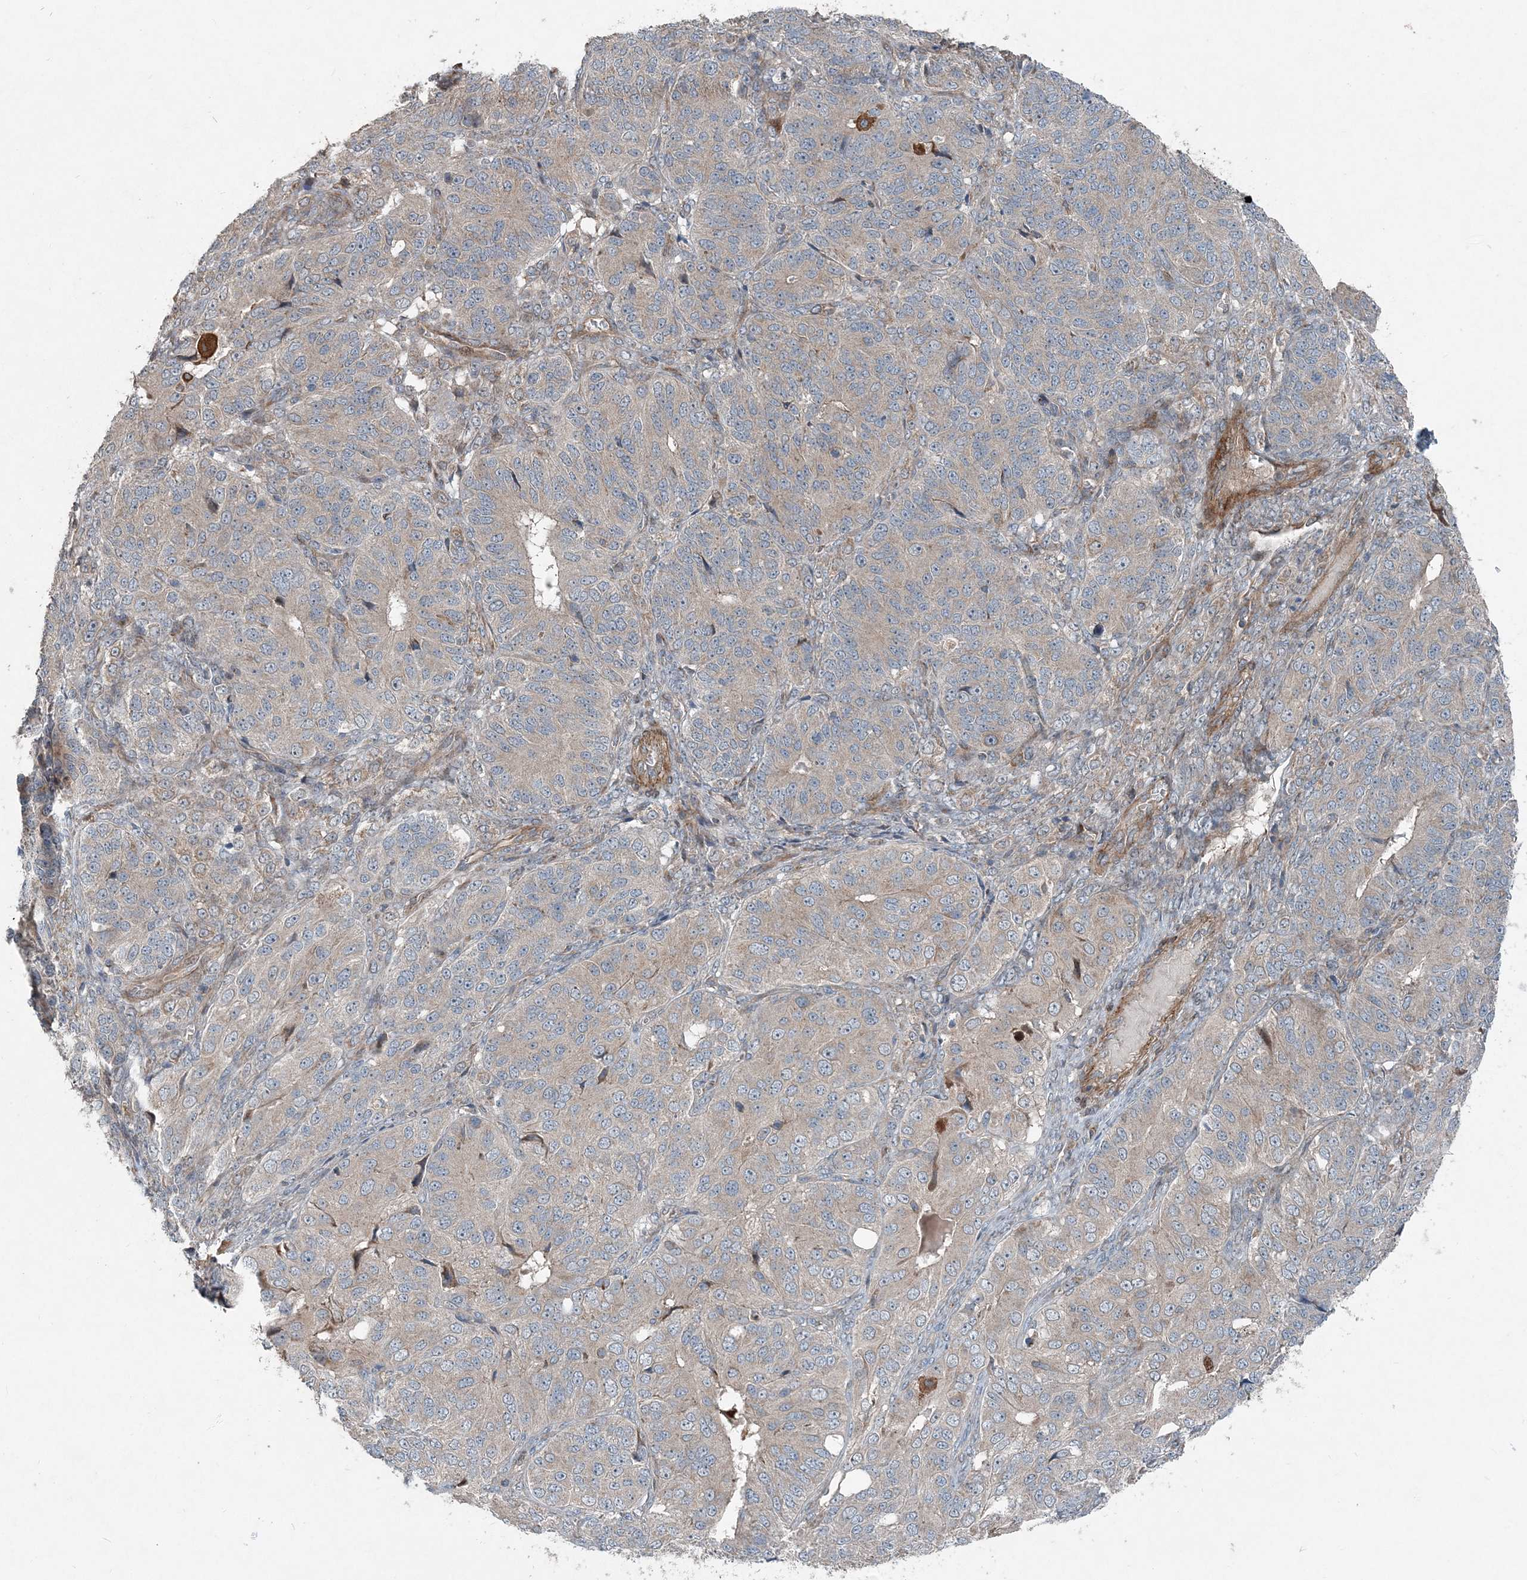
{"staining": {"intensity": "weak", "quantity": "25%-75%", "location": "cytoplasmic/membranous"}, "tissue": "ovarian cancer", "cell_type": "Tumor cells", "image_type": "cancer", "snomed": [{"axis": "morphology", "description": "Carcinoma, endometroid"}, {"axis": "topography", "description": "Ovary"}], "caption": "Immunohistochemistry image of neoplastic tissue: ovarian cancer (endometroid carcinoma) stained using immunohistochemistry (IHC) demonstrates low levels of weak protein expression localized specifically in the cytoplasmic/membranous of tumor cells, appearing as a cytoplasmic/membranous brown color.", "gene": "INTU", "patient": {"sex": "female", "age": 51}}